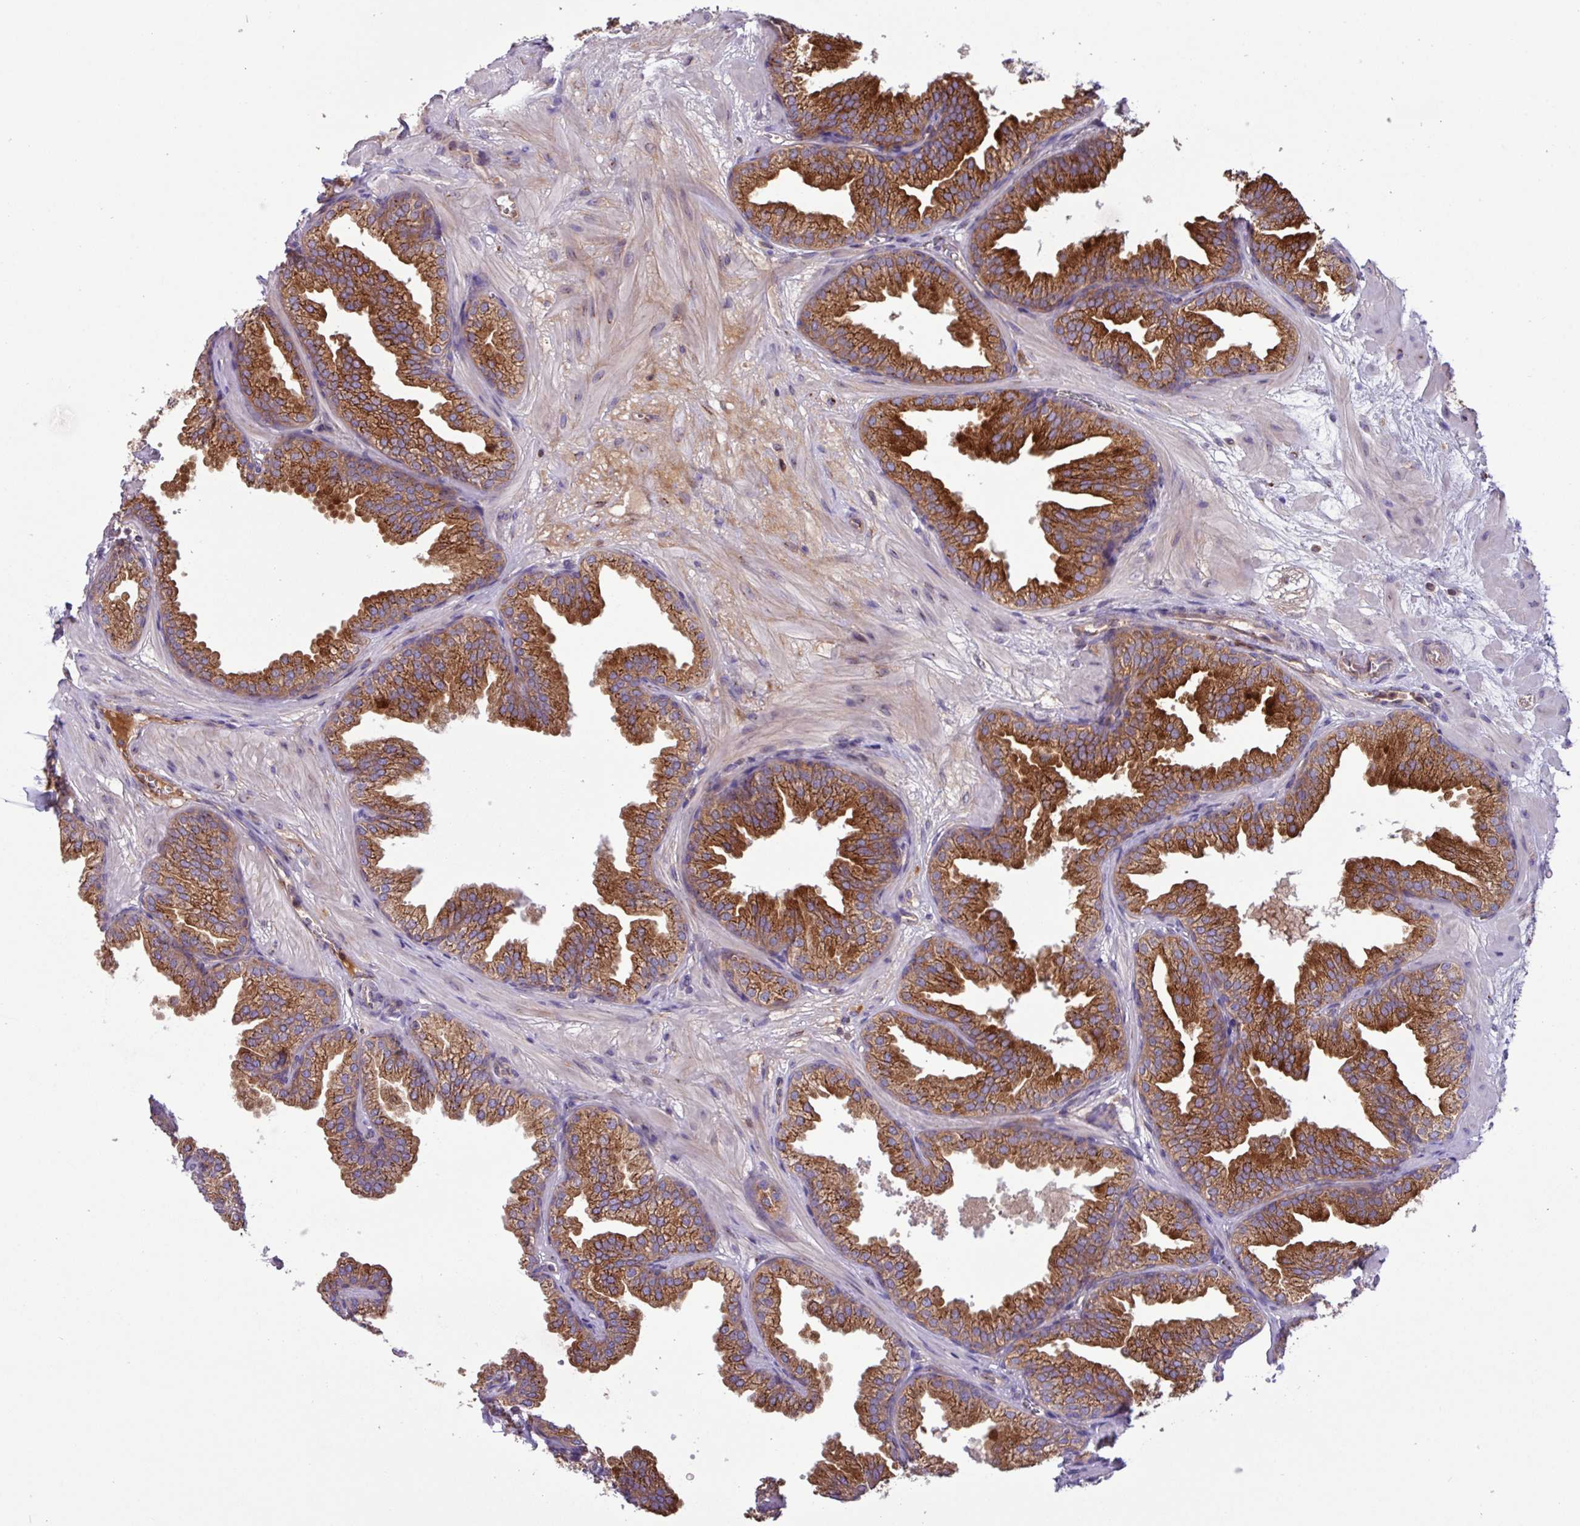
{"staining": {"intensity": "strong", "quantity": ">75%", "location": "cytoplasmic/membranous"}, "tissue": "prostate", "cell_type": "Glandular cells", "image_type": "normal", "snomed": [{"axis": "morphology", "description": "Normal tissue, NOS"}, {"axis": "topography", "description": "Prostate"}], "caption": "Immunohistochemistry (IHC) staining of normal prostate, which demonstrates high levels of strong cytoplasmic/membranous staining in approximately >75% of glandular cells indicating strong cytoplasmic/membranous protein positivity. The staining was performed using DAB (3,3'-diaminobenzidine) (brown) for protein detection and nuclei were counterstained in hematoxylin (blue).", "gene": "RAB19", "patient": {"sex": "male", "age": 37}}